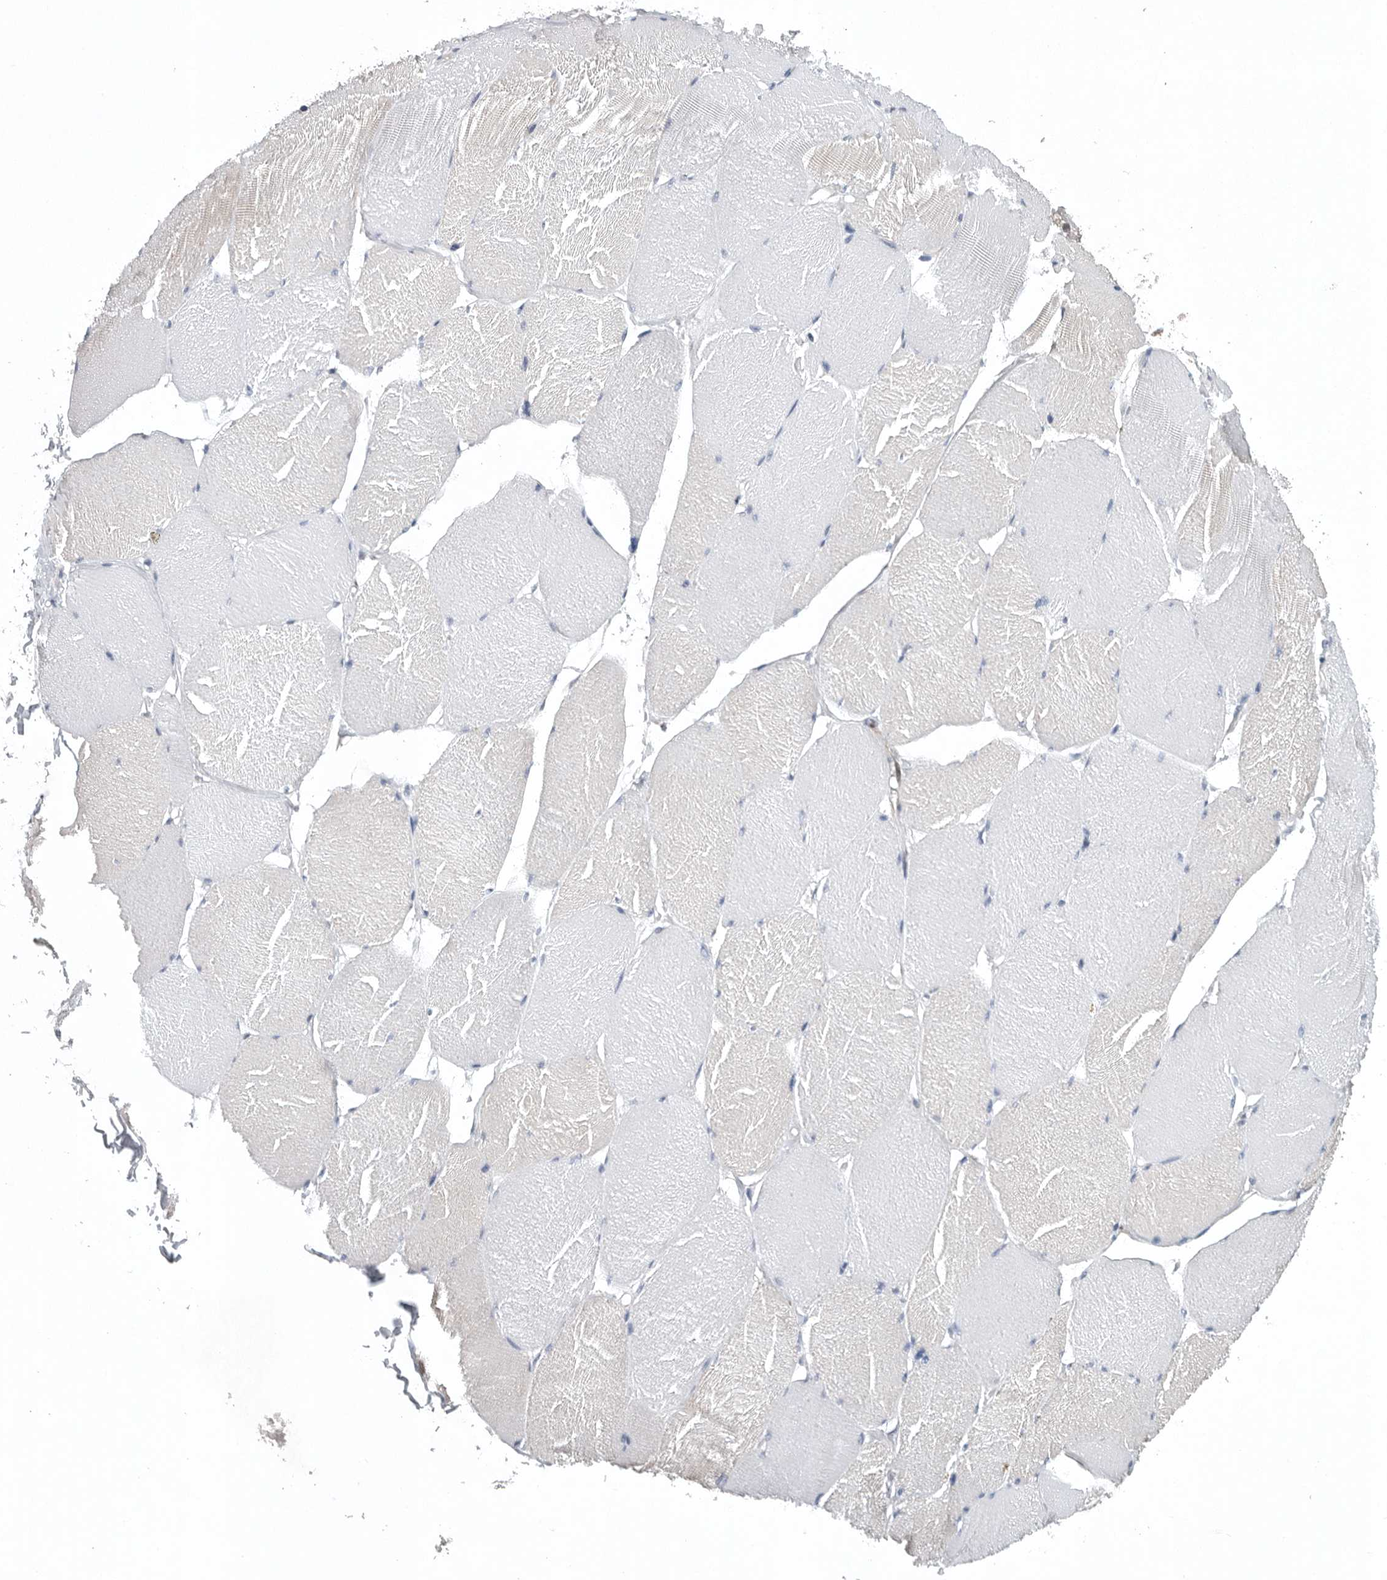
{"staining": {"intensity": "negative", "quantity": "none", "location": "none"}, "tissue": "skeletal muscle", "cell_type": "Myocytes", "image_type": "normal", "snomed": [{"axis": "morphology", "description": "Normal tissue, NOS"}, {"axis": "topography", "description": "Skin"}, {"axis": "topography", "description": "Skeletal muscle"}], "caption": "This is a image of immunohistochemistry staining of normal skeletal muscle, which shows no positivity in myocytes.", "gene": "PDCD4", "patient": {"sex": "male", "age": 83}}